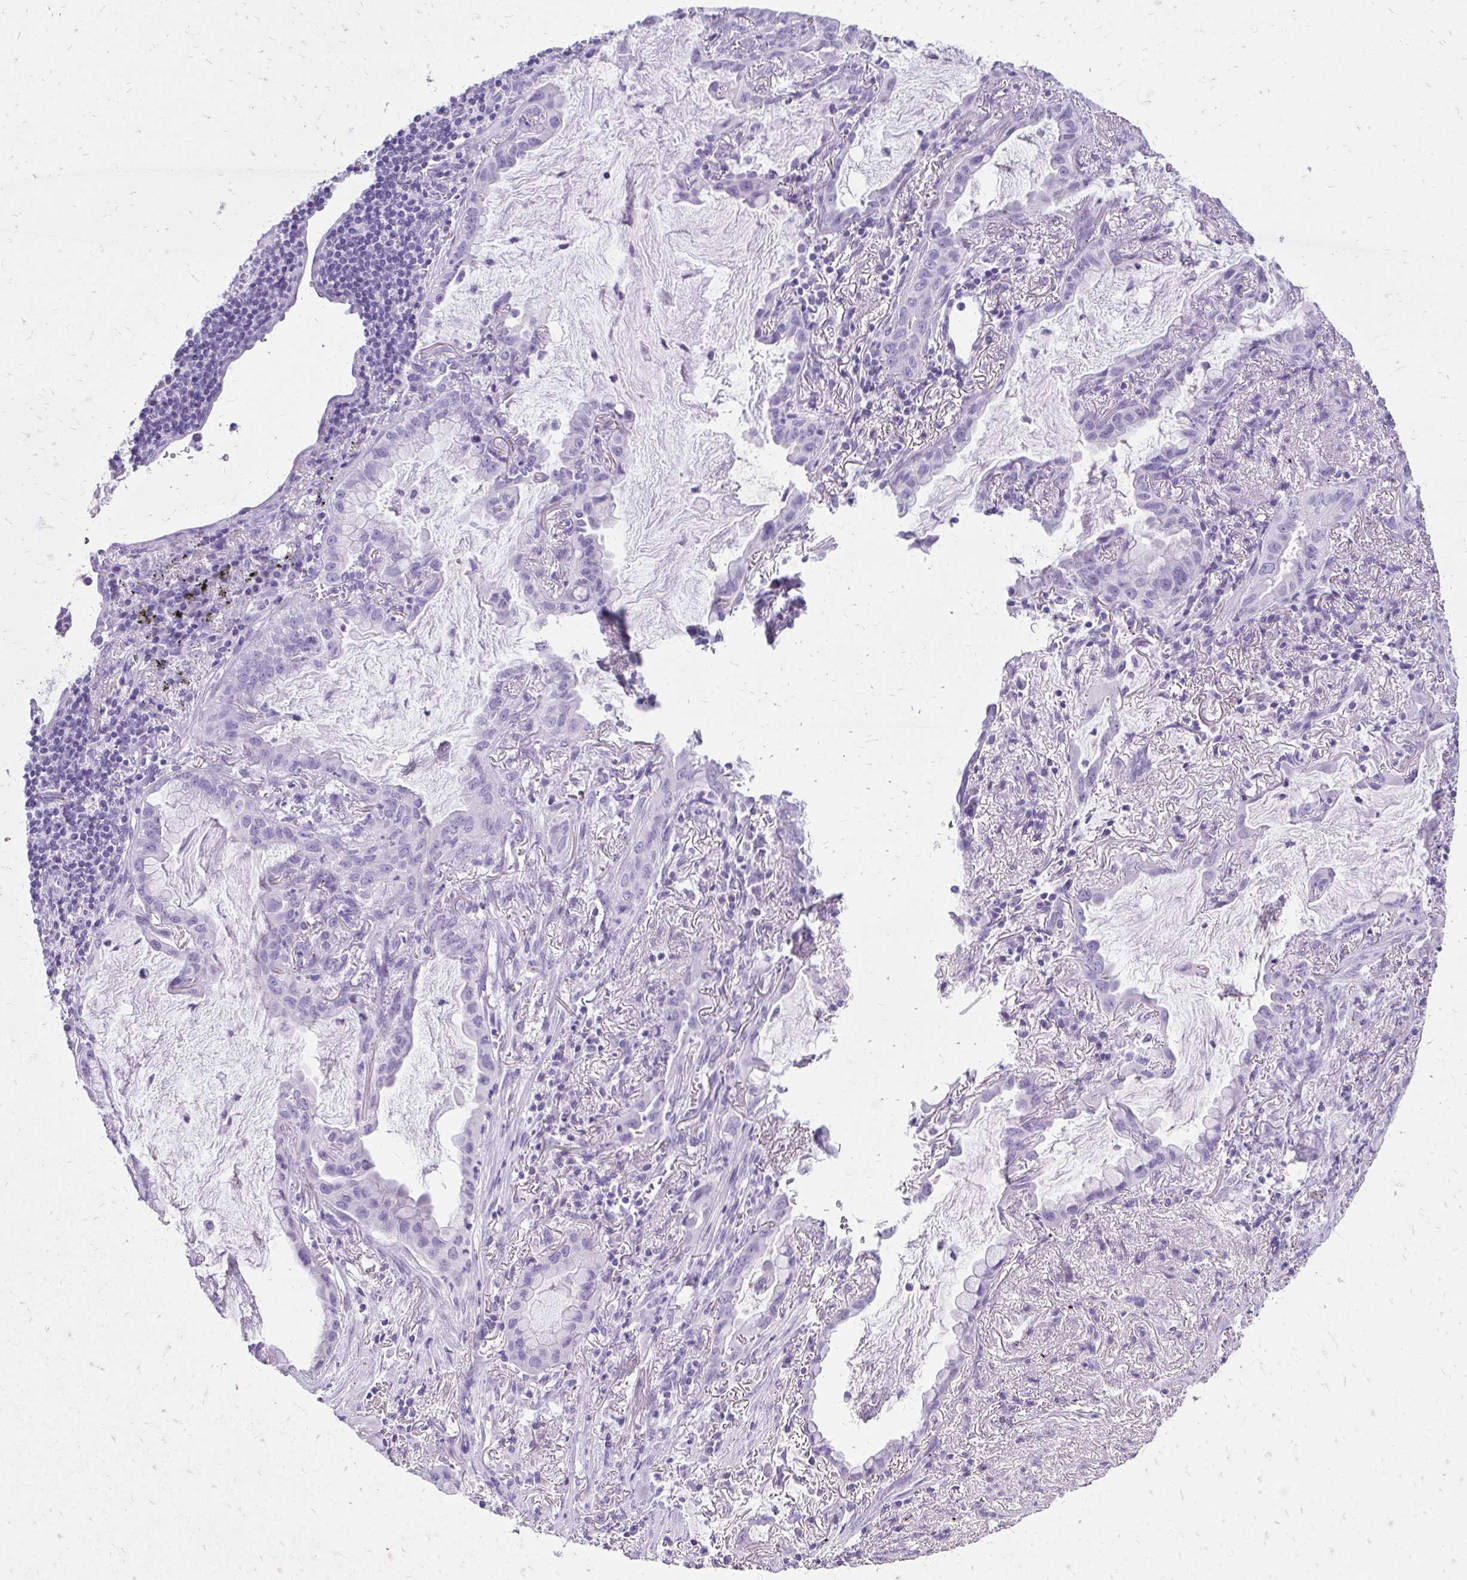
{"staining": {"intensity": "negative", "quantity": "none", "location": "none"}, "tissue": "lung cancer", "cell_type": "Tumor cells", "image_type": "cancer", "snomed": [{"axis": "morphology", "description": "Adenocarcinoma, NOS"}, {"axis": "topography", "description": "Lung"}], "caption": "Immunohistochemistry (IHC) photomicrograph of neoplastic tissue: human lung adenocarcinoma stained with DAB shows no significant protein positivity in tumor cells.", "gene": "SLC32A1", "patient": {"sex": "male", "age": 65}}